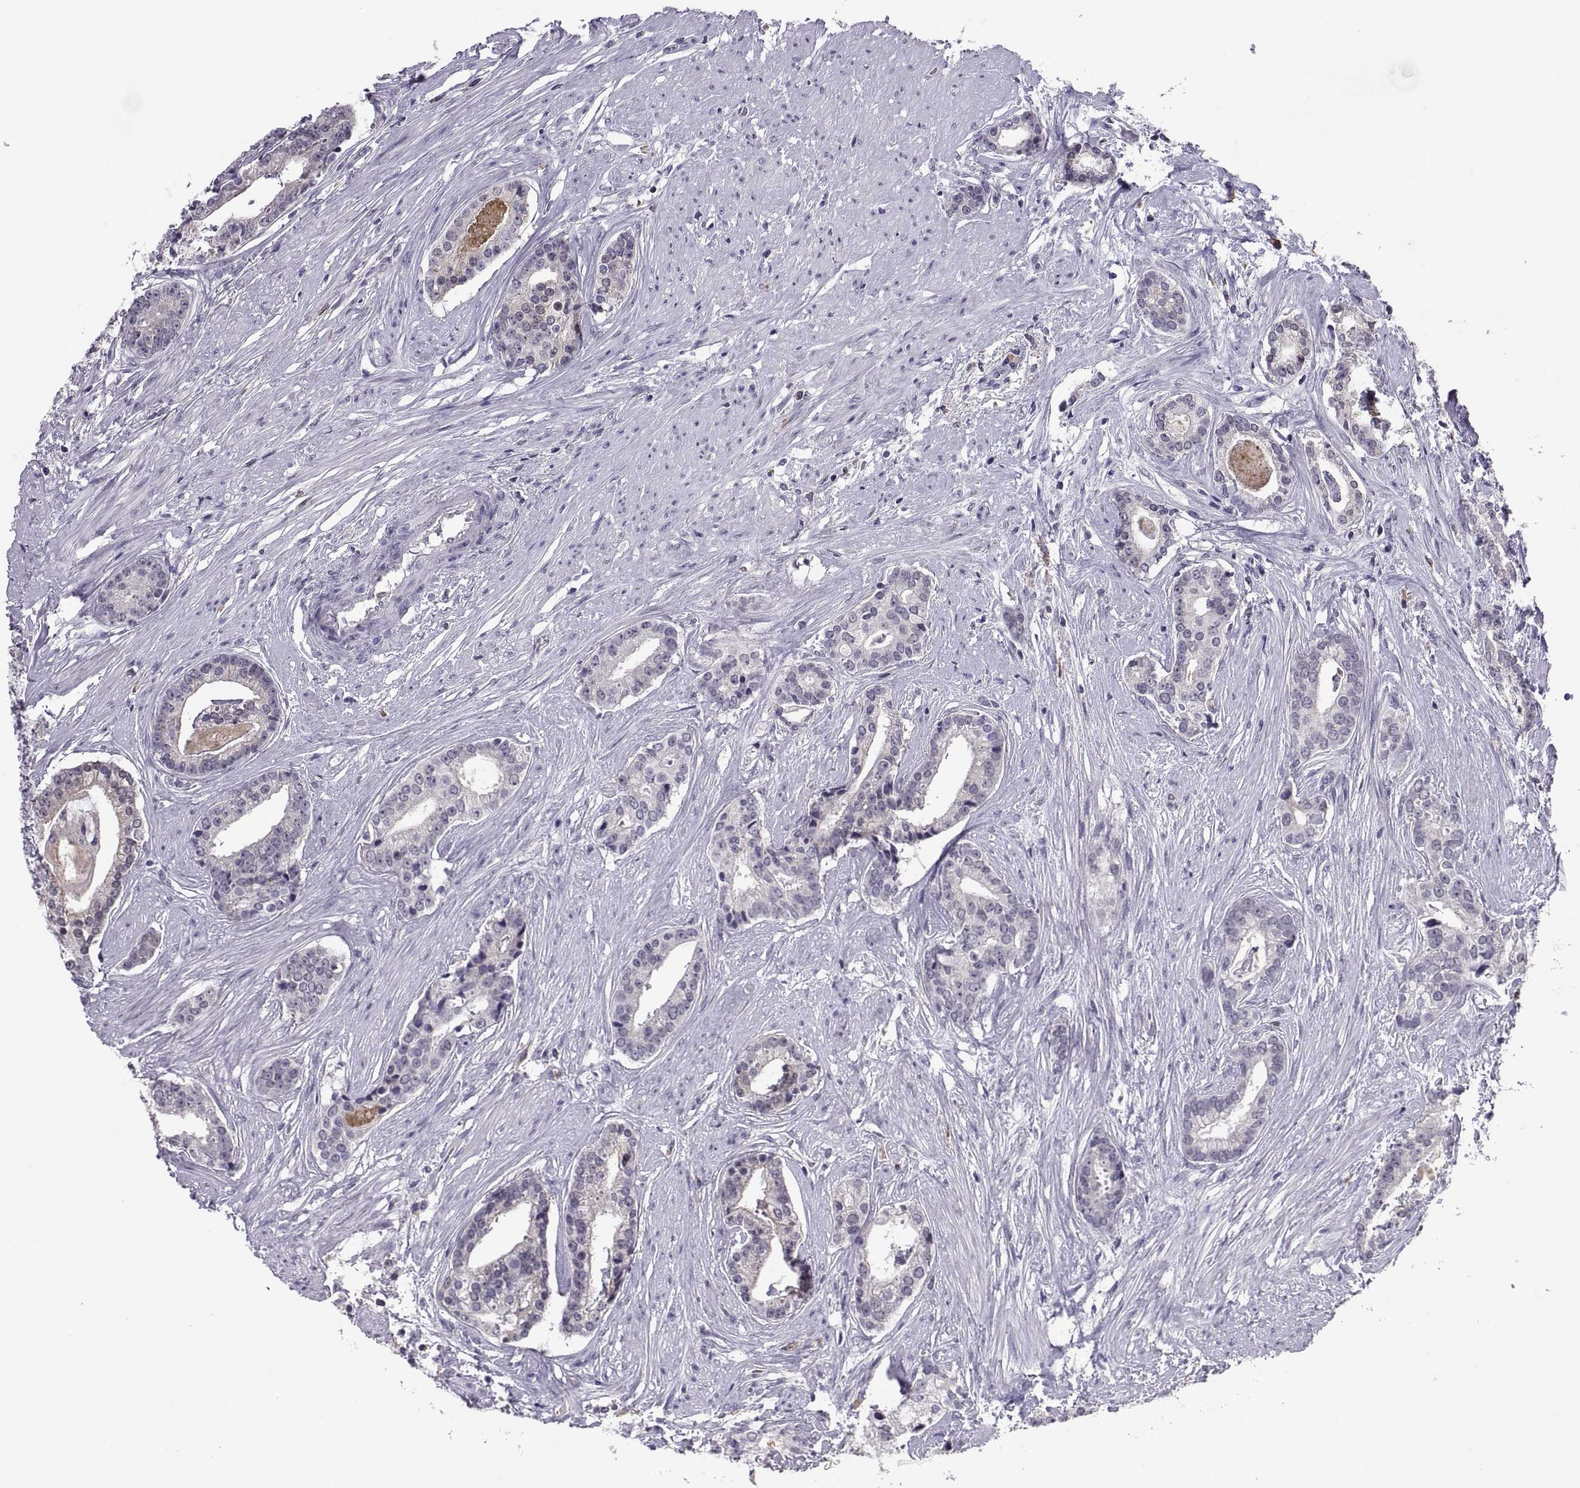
{"staining": {"intensity": "negative", "quantity": "none", "location": "none"}, "tissue": "prostate cancer", "cell_type": "Tumor cells", "image_type": "cancer", "snomed": [{"axis": "morphology", "description": "Adenocarcinoma, NOS"}, {"axis": "topography", "description": "Prostate and seminal vesicle, NOS"}, {"axis": "topography", "description": "Prostate"}], "caption": "Immunohistochemistry micrograph of human prostate adenocarcinoma stained for a protein (brown), which exhibits no positivity in tumor cells.", "gene": "PKP1", "patient": {"sex": "male", "age": 44}}